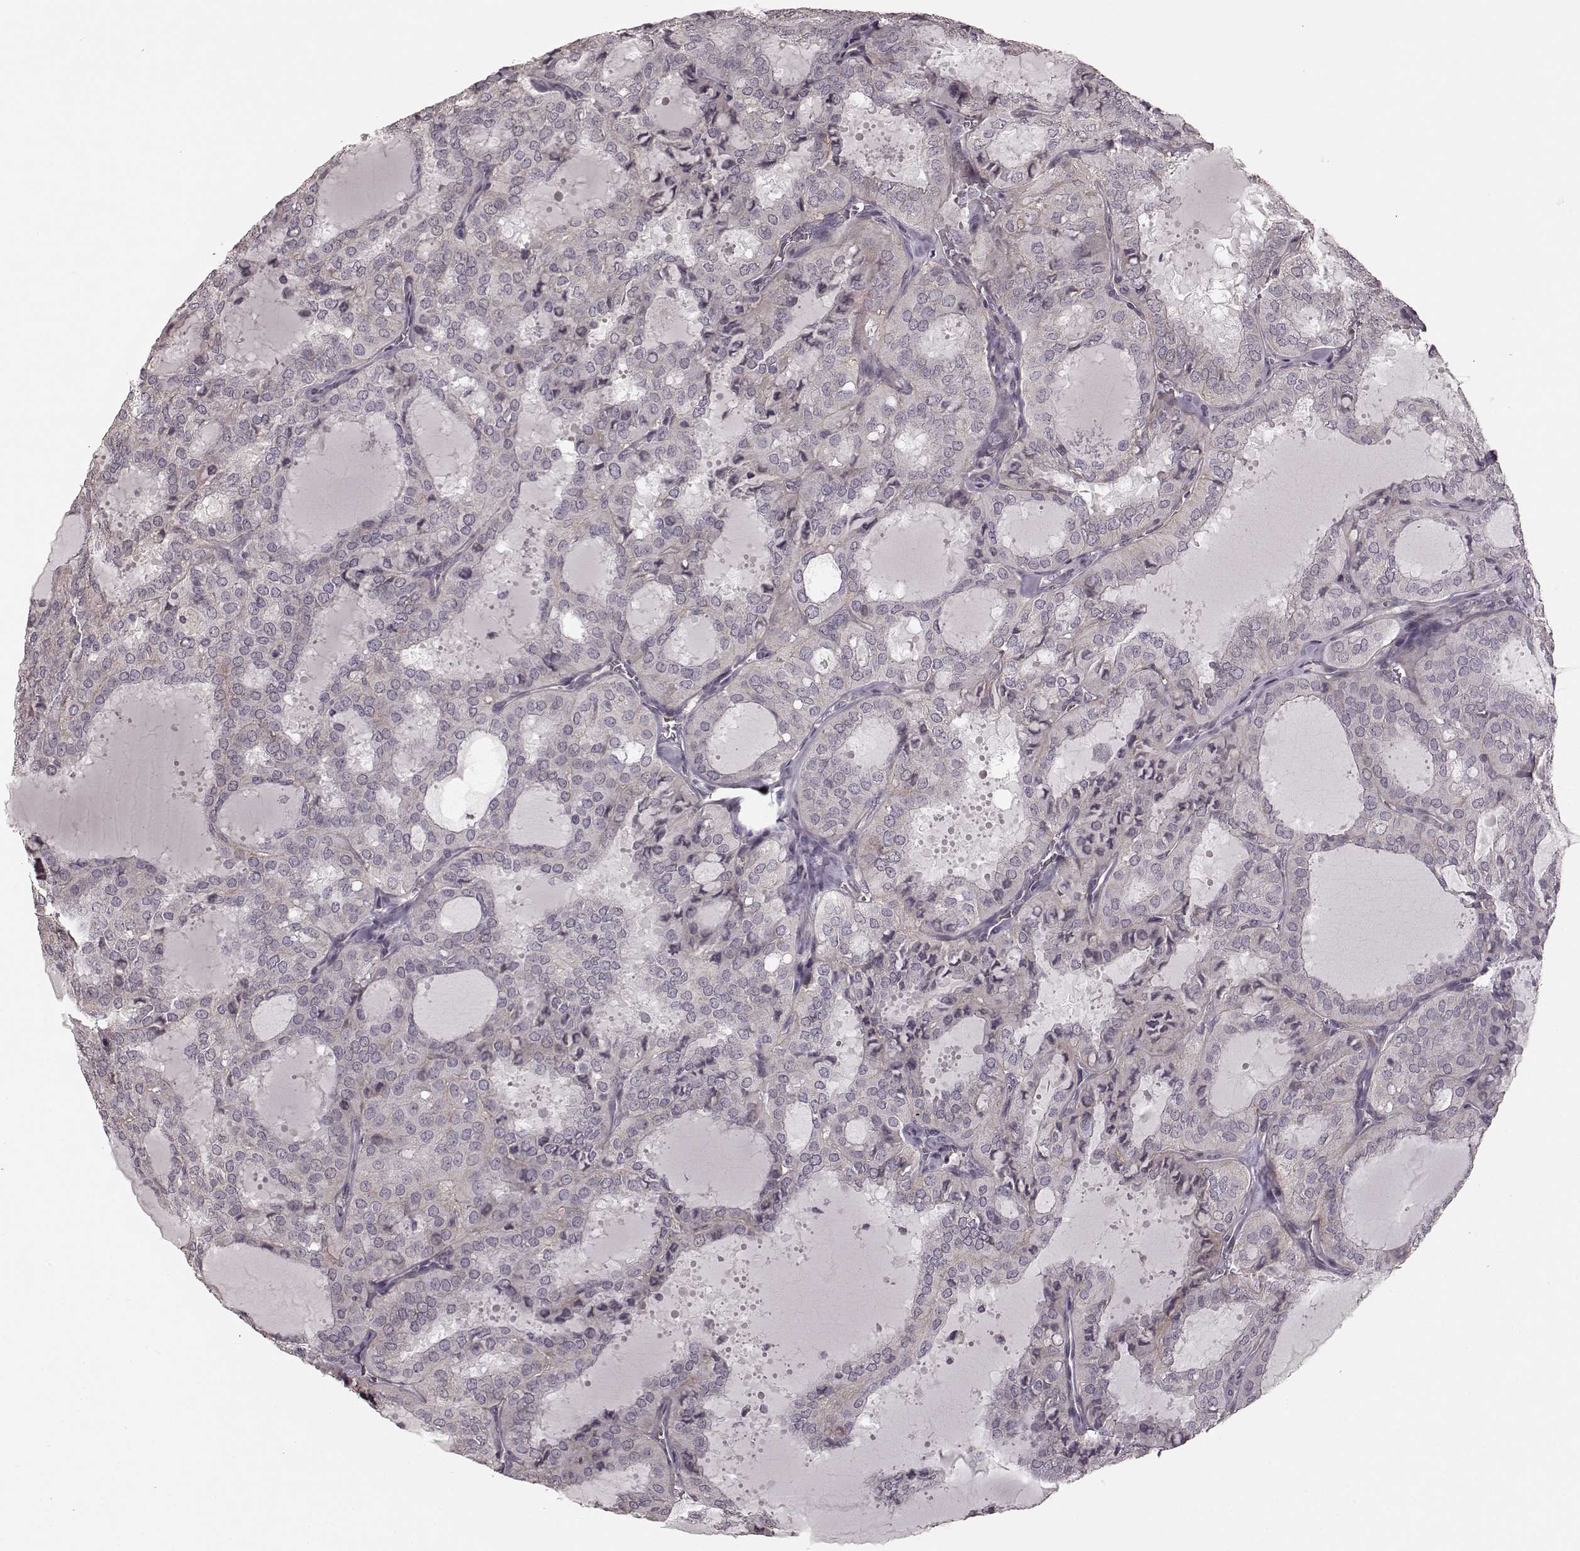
{"staining": {"intensity": "negative", "quantity": "none", "location": "none"}, "tissue": "thyroid cancer", "cell_type": "Tumor cells", "image_type": "cancer", "snomed": [{"axis": "morphology", "description": "Follicular adenoma carcinoma, NOS"}, {"axis": "topography", "description": "Thyroid gland"}], "caption": "Tumor cells show no significant staining in thyroid follicular adenoma carcinoma. (DAB immunohistochemistry visualized using brightfield microscopy, high magnification).", "gene": "PRKCE", "patient": {"sex": "male", "age": 75}}